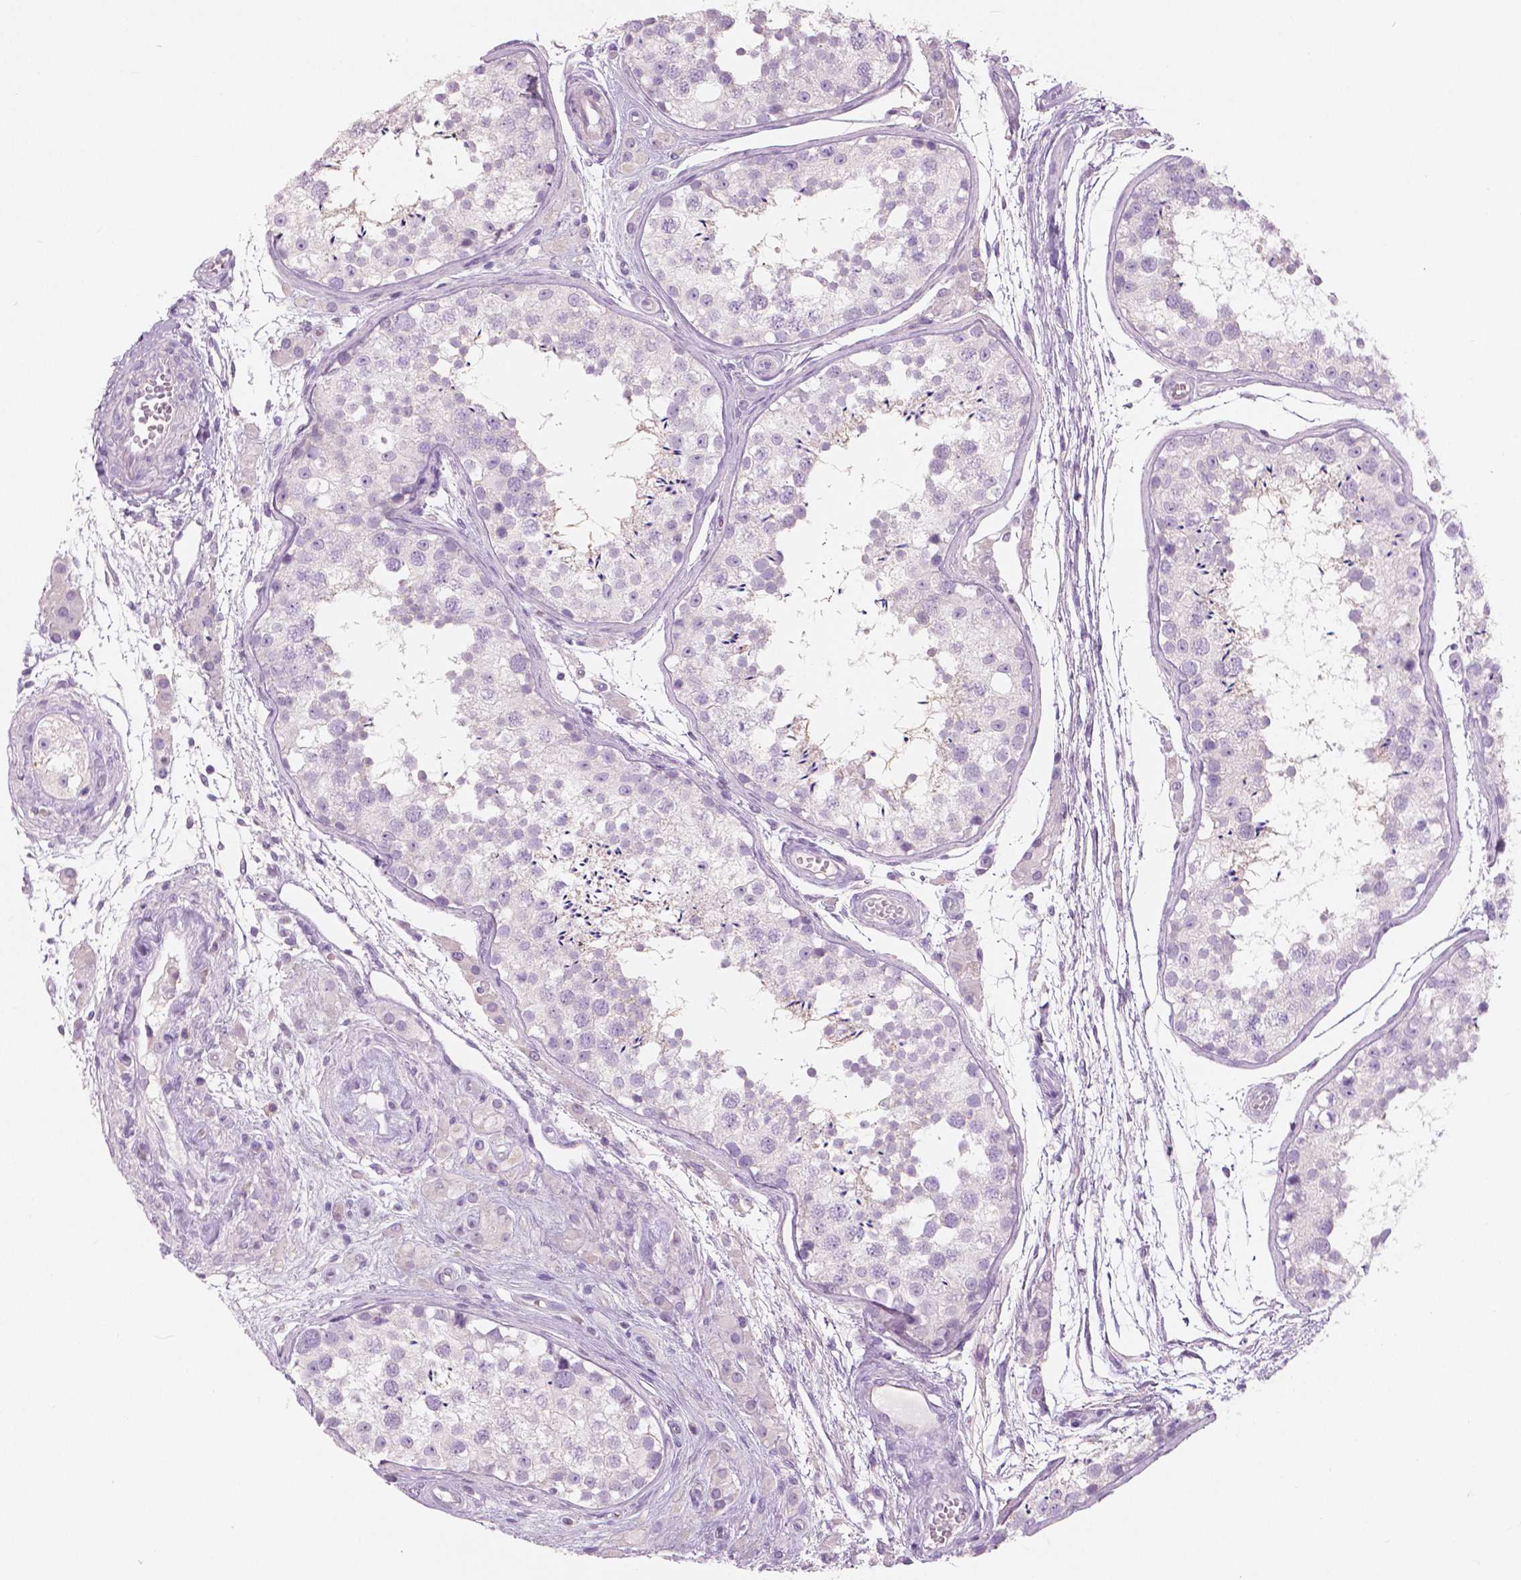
{"staining": {"intensity": "negative", "quantity": "none", "location": "none"}, "tissue": "testis", "cell_type": "Cells in seminiferous ducts", "image_type": "normal", "snomed": [{"axis": "morphology", "description": "Normal tissue, NOS"}, {"axis": "morphology", "description": "Seminoma, NOS"}, {"axis": "topography", "description": "Testis"}], "caption": "High magnification brightfield microscopy of normal testis stained with DAB (brown) and counterstained with hematoxylin (blue): cells in seminiferous ducts show no significant expression.", "gene": "CXCR2", "patient": {"sex": "male", "age": 29}}